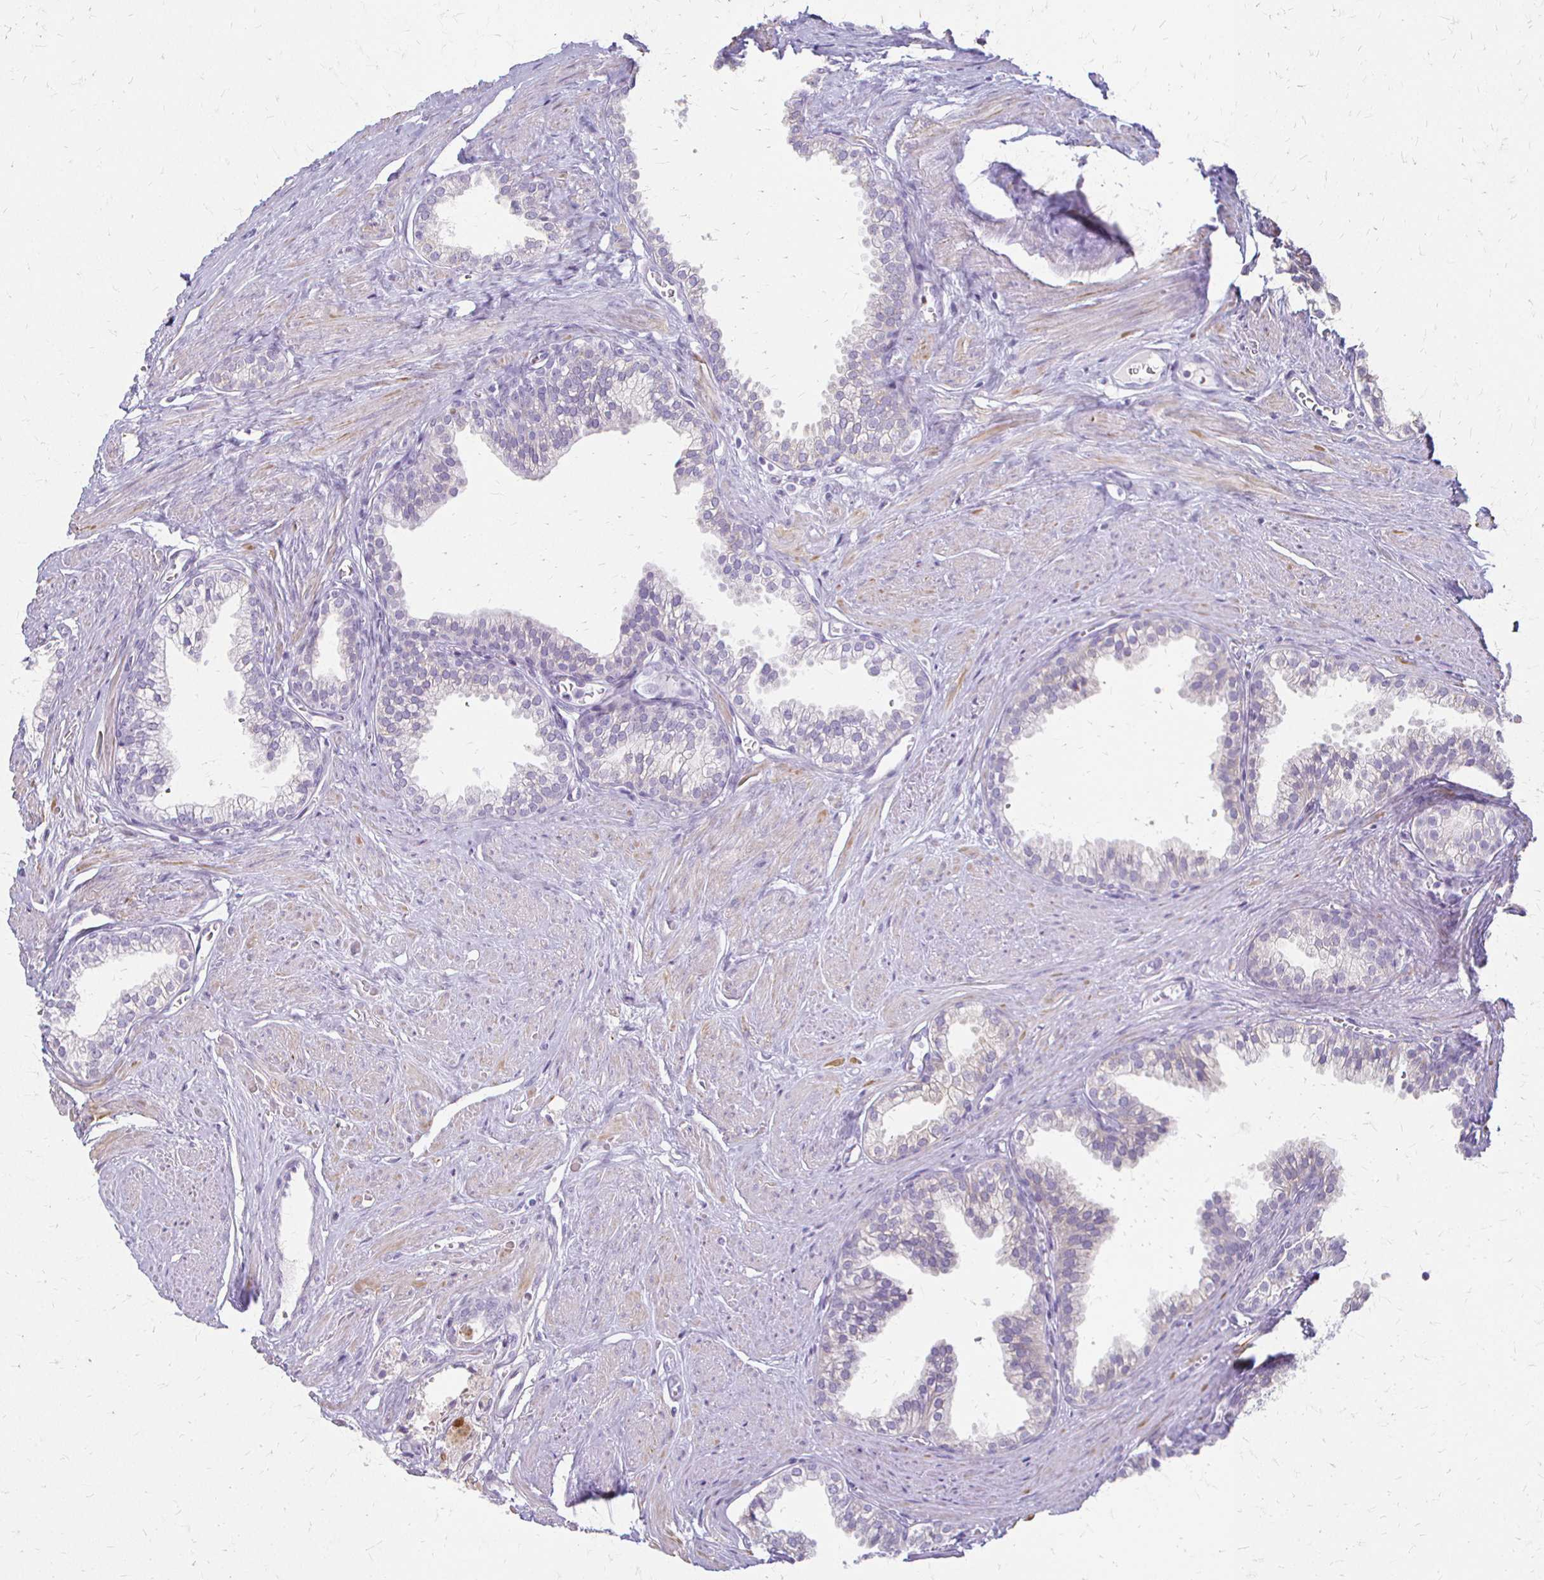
{"staining": {"intensity": "negative", "quantity": "none", "location": "none"}, "tissue": "prostate", "cell_type": "Glandular cells", "image_type": "normal", "snomed": [{"axis": "morphology", "description": "Normal tissue, NOS"}, {"axis": "topography", "description": "Prostate"}, {"axis": "topography", "description": "Peripheral nerve tissue"}], "caption": "The immunohistochemistry (IHC) image has no significant expression in glandular cells of prostate. The staining was performed using DAB to visualize the protein expression in brown, while the nuclei were stained in blue with hematoxylin (Magnification: 20x).", "gene": "ACP5", "patient": {"sex": "male", "age": 55}}